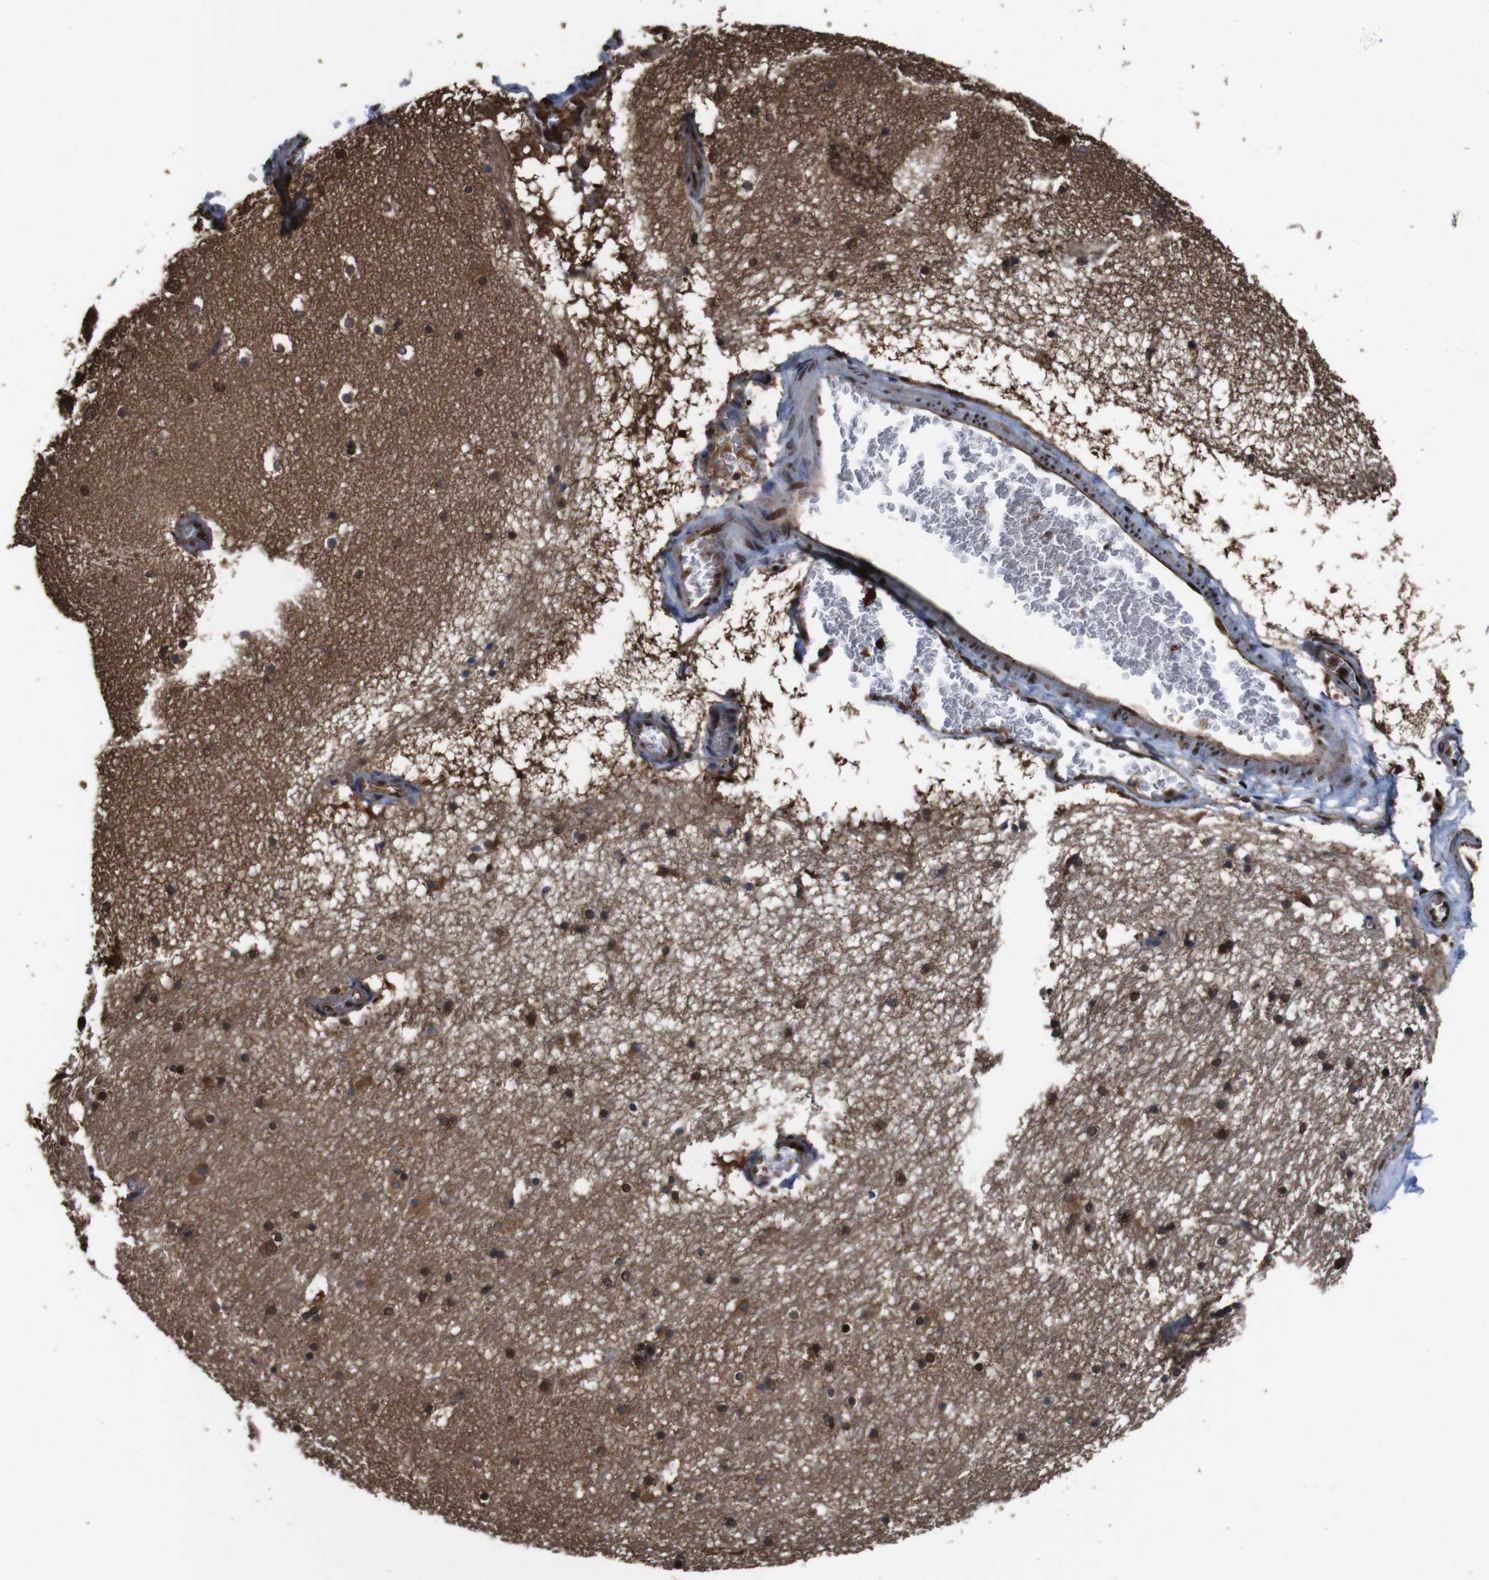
{"staining": {"intensity": "moderate", "quantity": "25%-75%", "location": "cytoplasmic/membranous,nuclear"}, "tissue": "hippocampus", "cell_type": "Glial cells", "image_type": "normal", "snomed": [{"axis": "morphology", "description": "Normal tissue, NOS"}, {"axis": "topography", "description": "Hippocampus"}], "caption": "Glial cells exhibit medium levels of moderate cytoplasmic/membranous,nuclear expression in approximately 25%-75% of cells in benign hippocampus. (DAB IHC, brown staining for protein, blue staining for nuclei).", "gene": "VCP", "patient": {"sex": "male", "age": 45}}